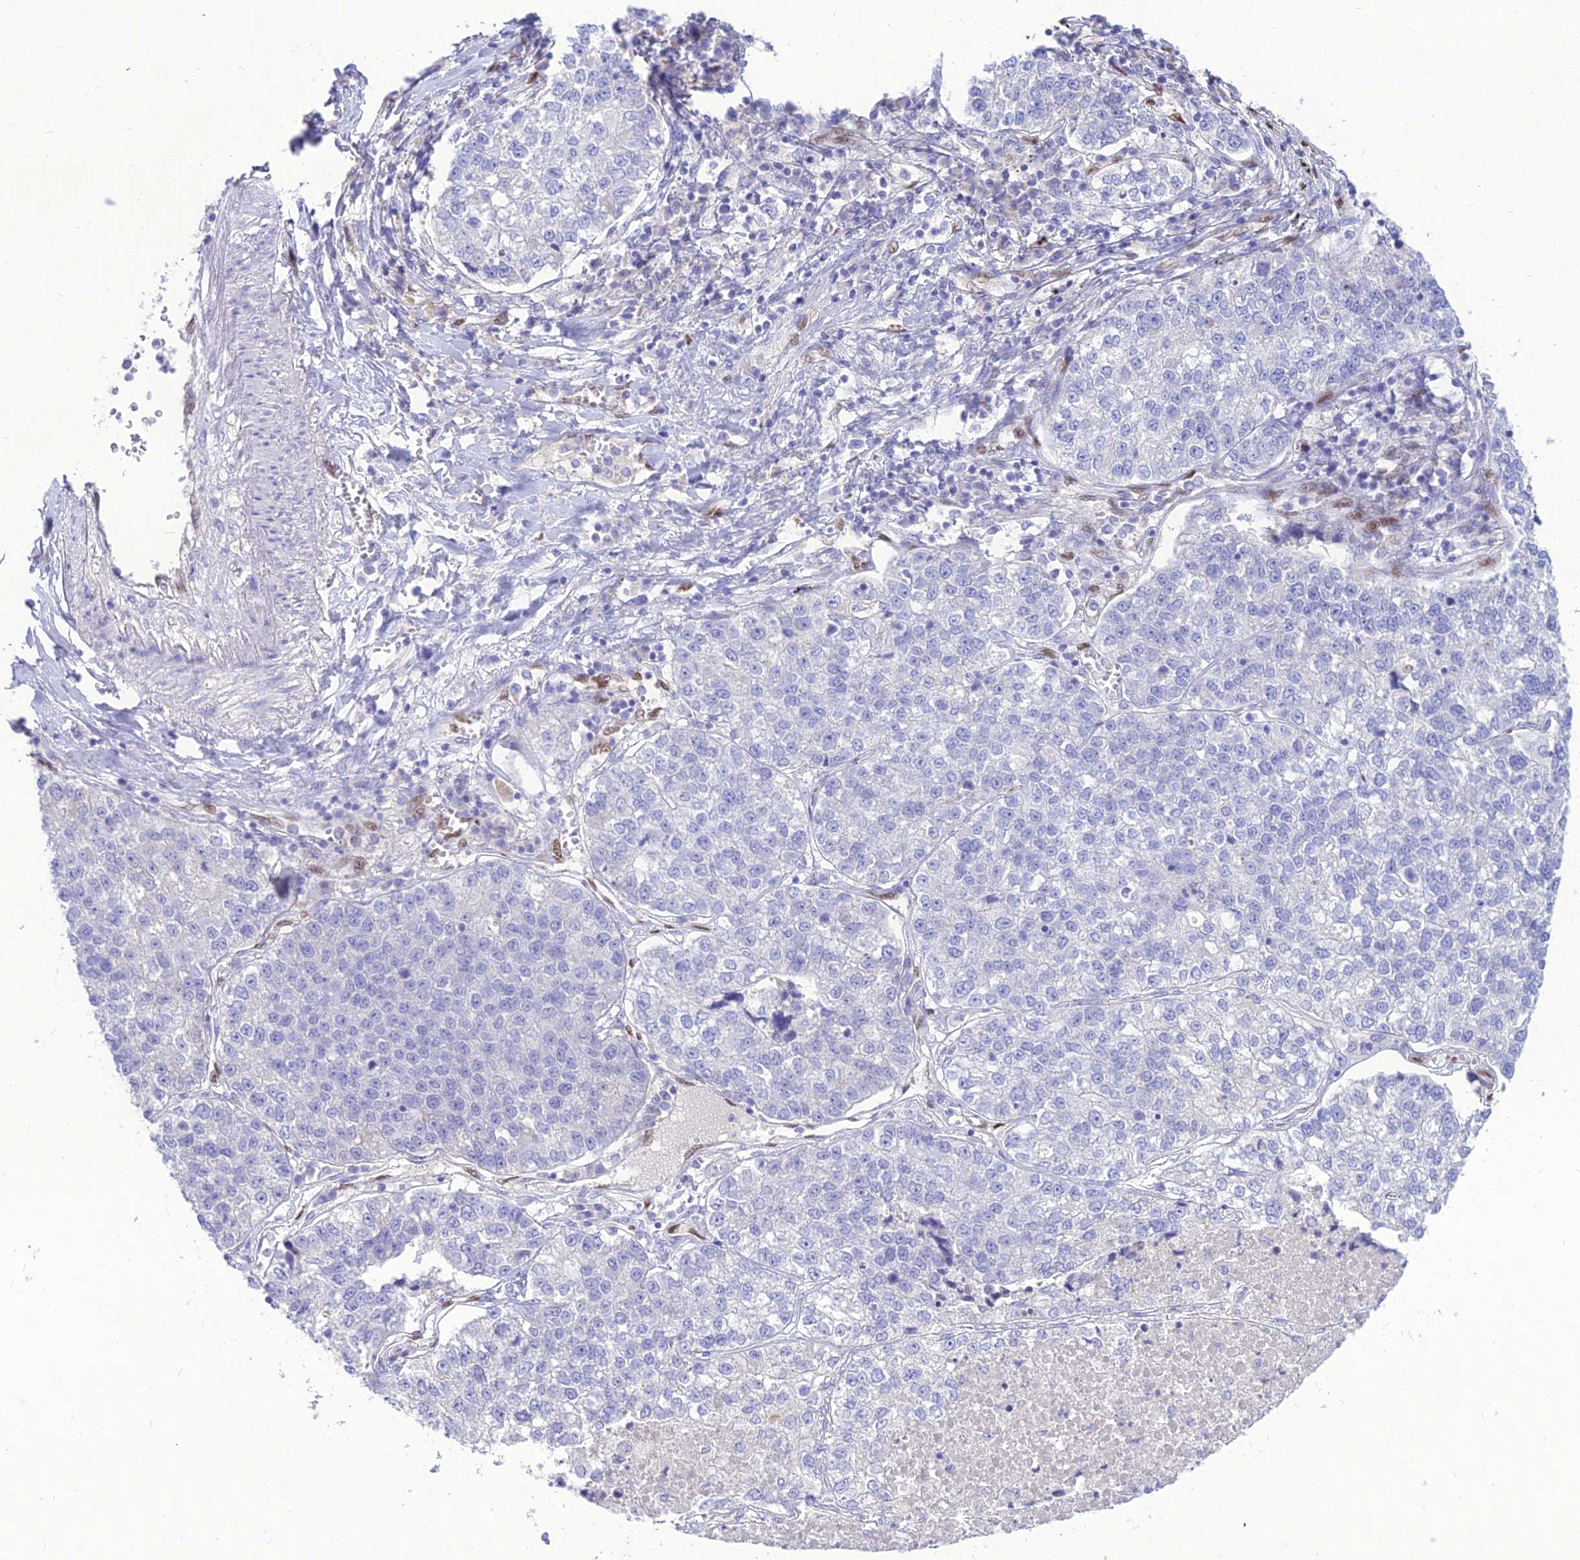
{"staining": {"intensity": "negative", "quantity": "none", "location": "none"}, "tissue": "lung cancer", "cell_type": "Tumor cells", "image_type": "cancer", "snomed": [{"axis": "morphology", "description": "Adenocarcinoma, NOS"}, {"axis": "topography", "description": "Lung"}], "caption": "Immunohistochemical staining of human adenocarcinoma (lung) demonstrates no significant expression in tumor cells.", "gene": "NOVA2", "patient": {"sex": "male", "age": 49}}